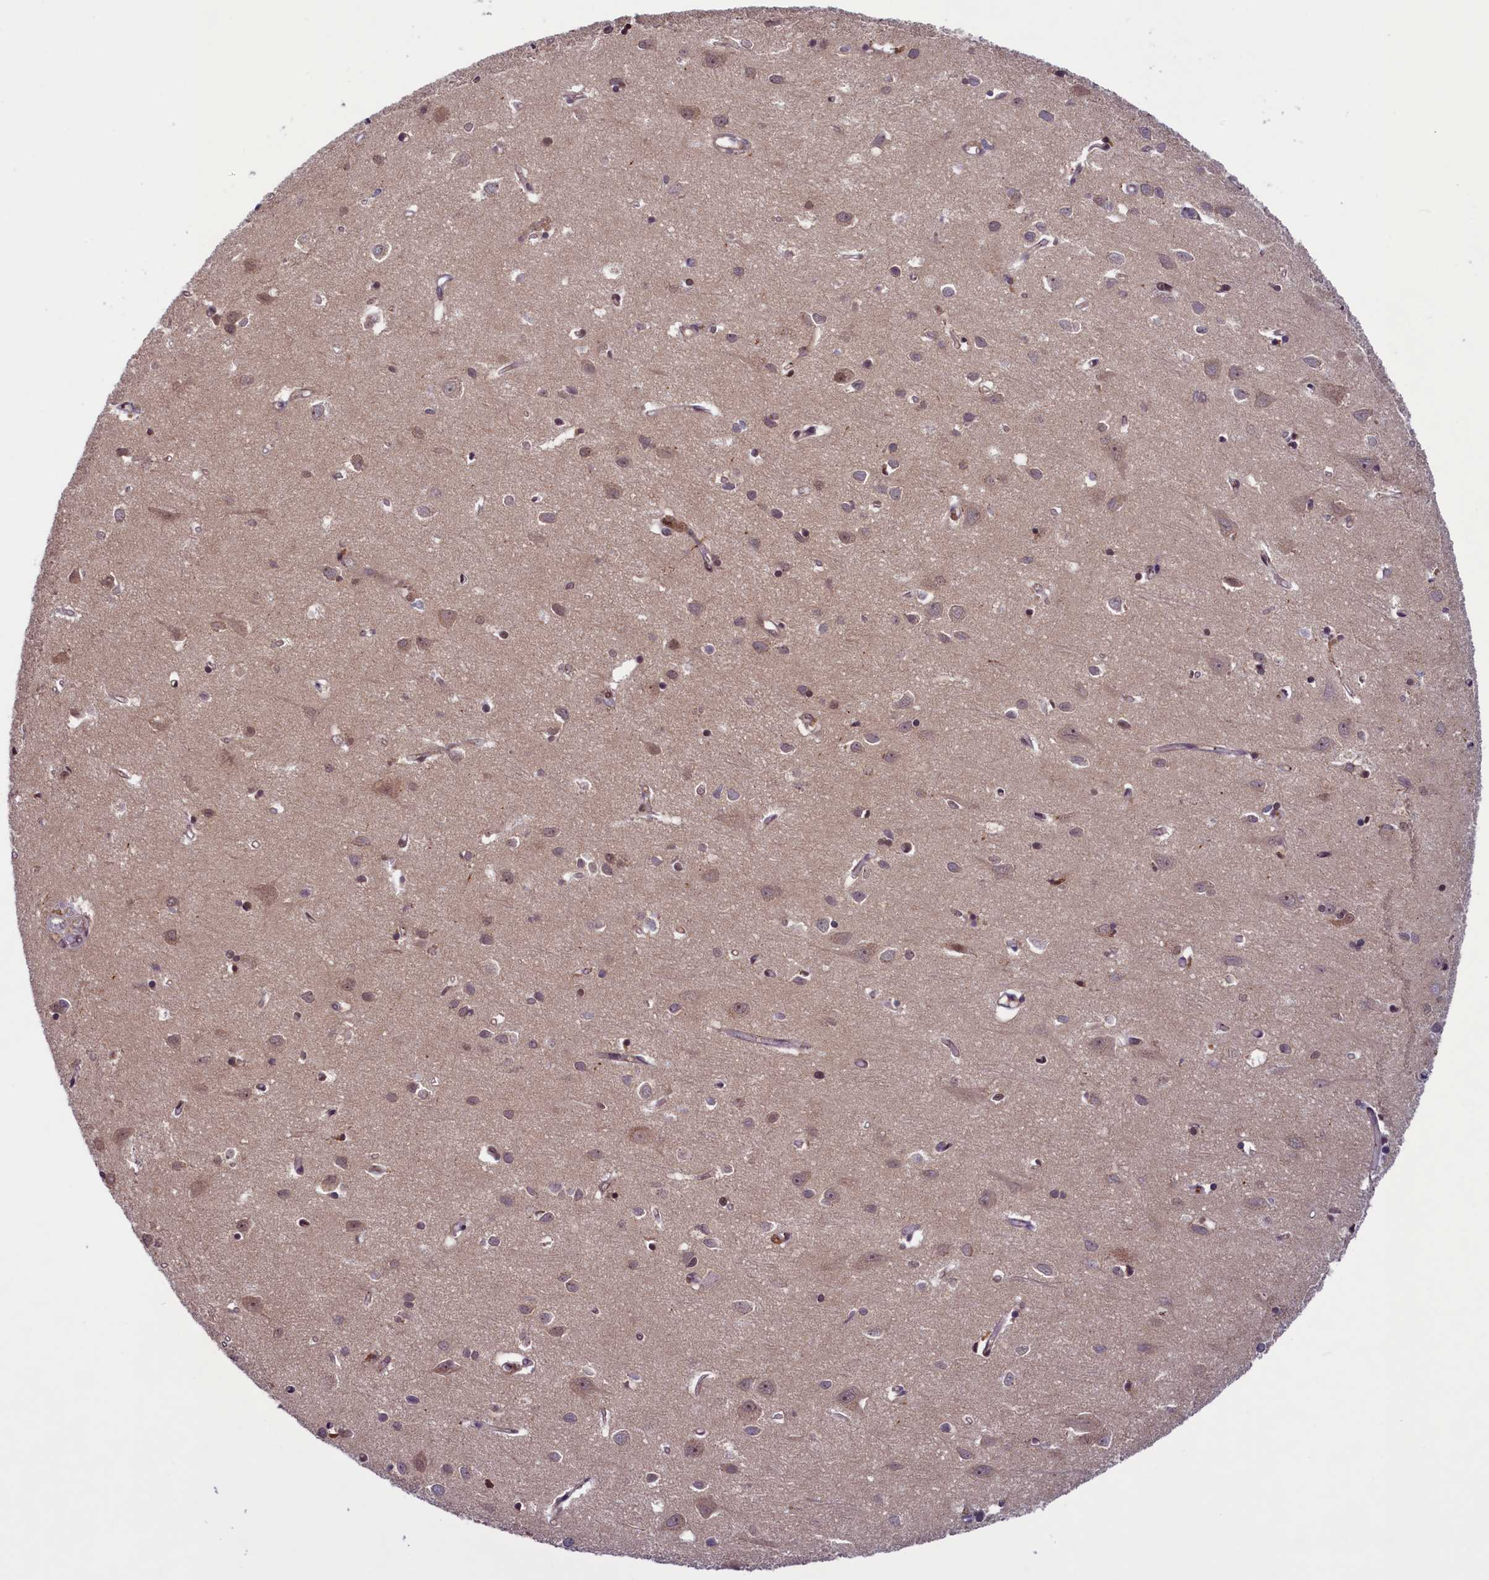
{"staining": {"intensity": "moderate", "quantity": "<25%", "location": "nuclear"}, "tissue": "cerebral cortex", "cell_type": "Endothelial cells", "image_type": "normal", "snomed": [{"axis": "morphology", "description": "Normal tissue, NOS"}, {"axis": "topography", "description": "Cerebral cortex"}], "caption": "Protein expression analysis of benign cerebral cortex shows moderate nuclear expression in about <25% of endothelial cells. Using DAB (brown) and hematoxylin (blue) stains, captured at high magnification using brightfield microscopy.", "gene": "SLC7A6OS", "patient": {"sex": "female", "age": 64}}